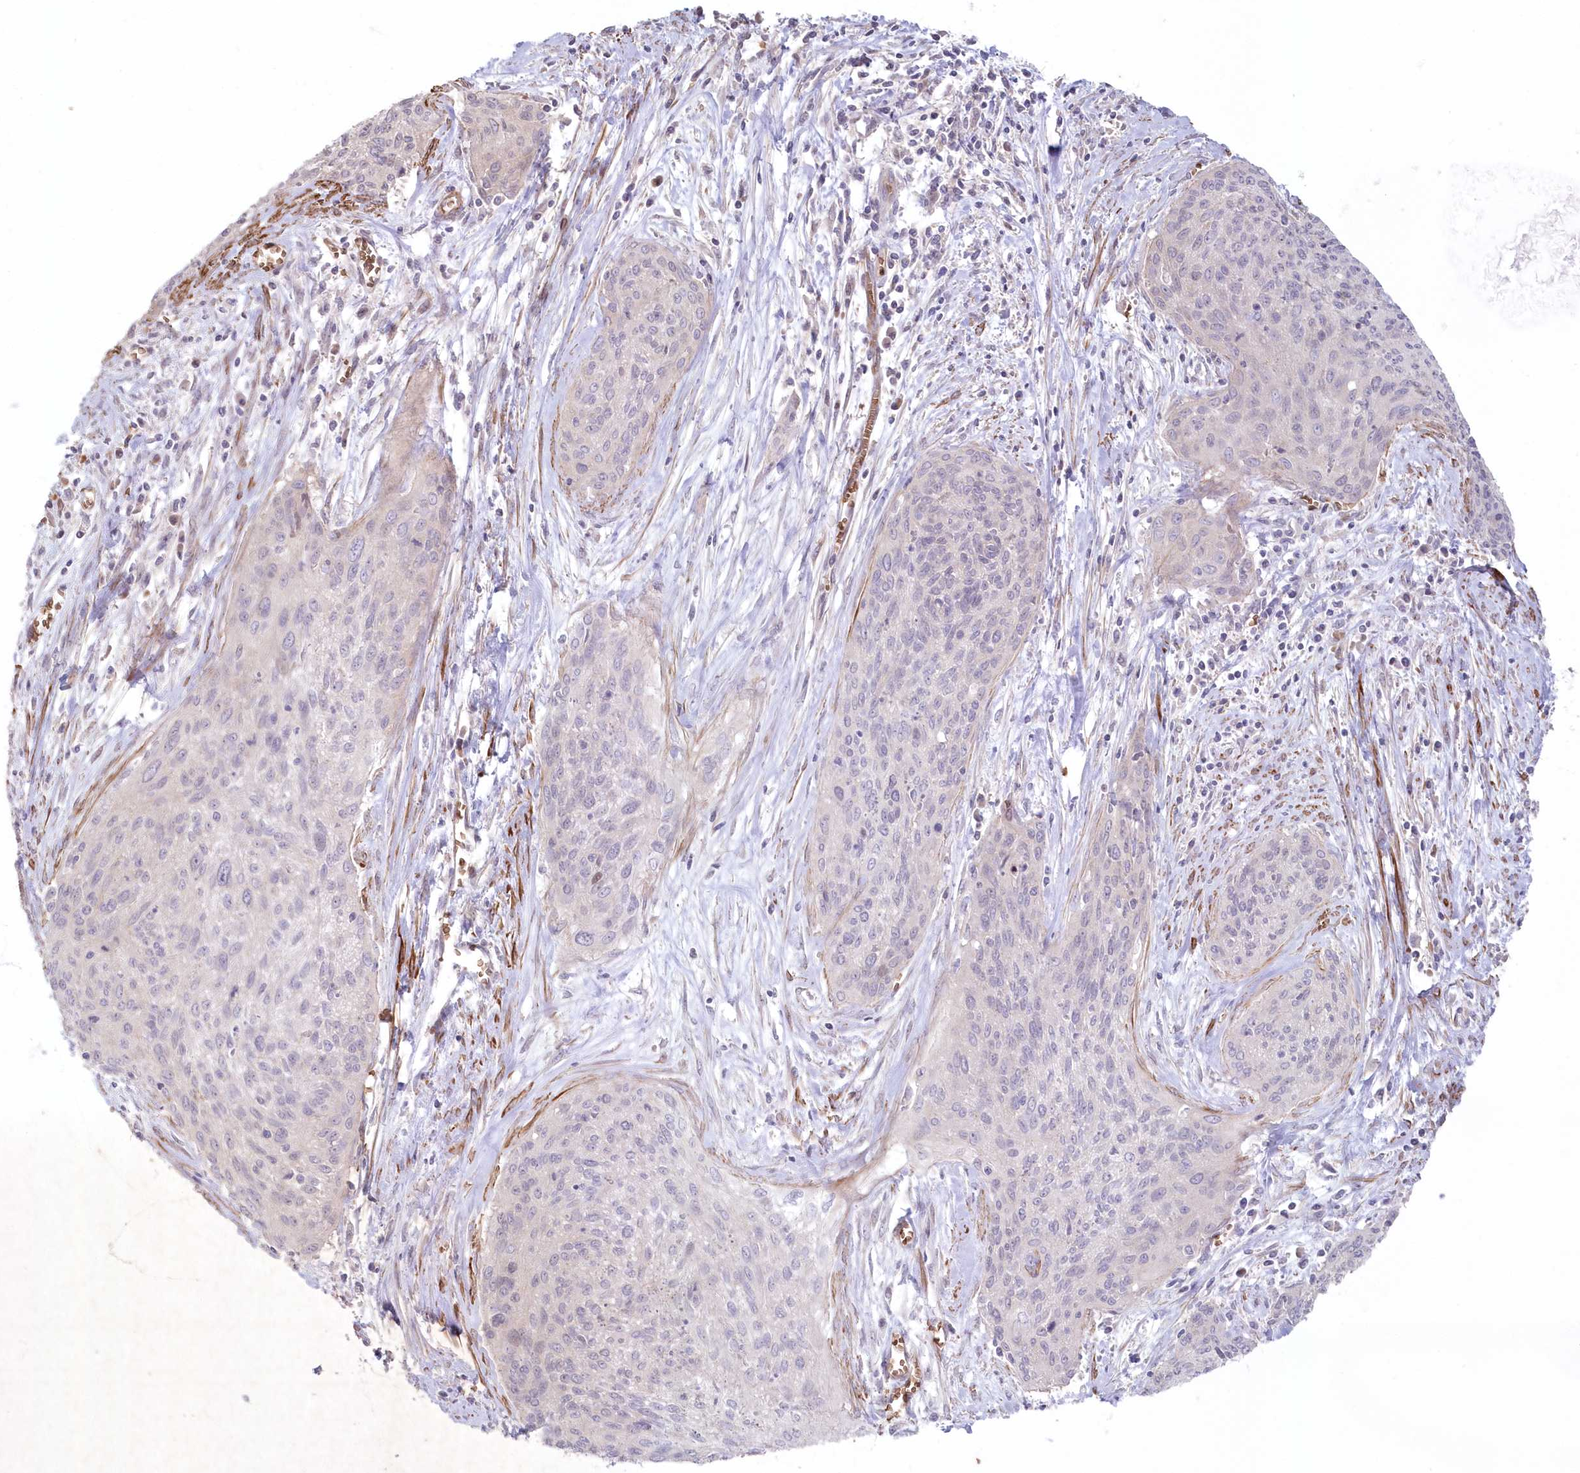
{"staining": {"intensity": "negative", "quantity": "none", "location": "none"}, "tissue": "cervical cancer", "cell_type": "Tumor cells", "image_type": "cancer", "snomed": [{"axis": "morphology", "description": "Squamous cell carcinoma, NOS"}, {"axis": "topography", "description": "Cervix"}], "caption": "Cervical cancer (squamous cell carcinoma) stained for a protein using immunohistochemistry demonstrates no staining tumor cells.", "gene": "SERINC1", "patient": {"sex": "female", "age": 55}}